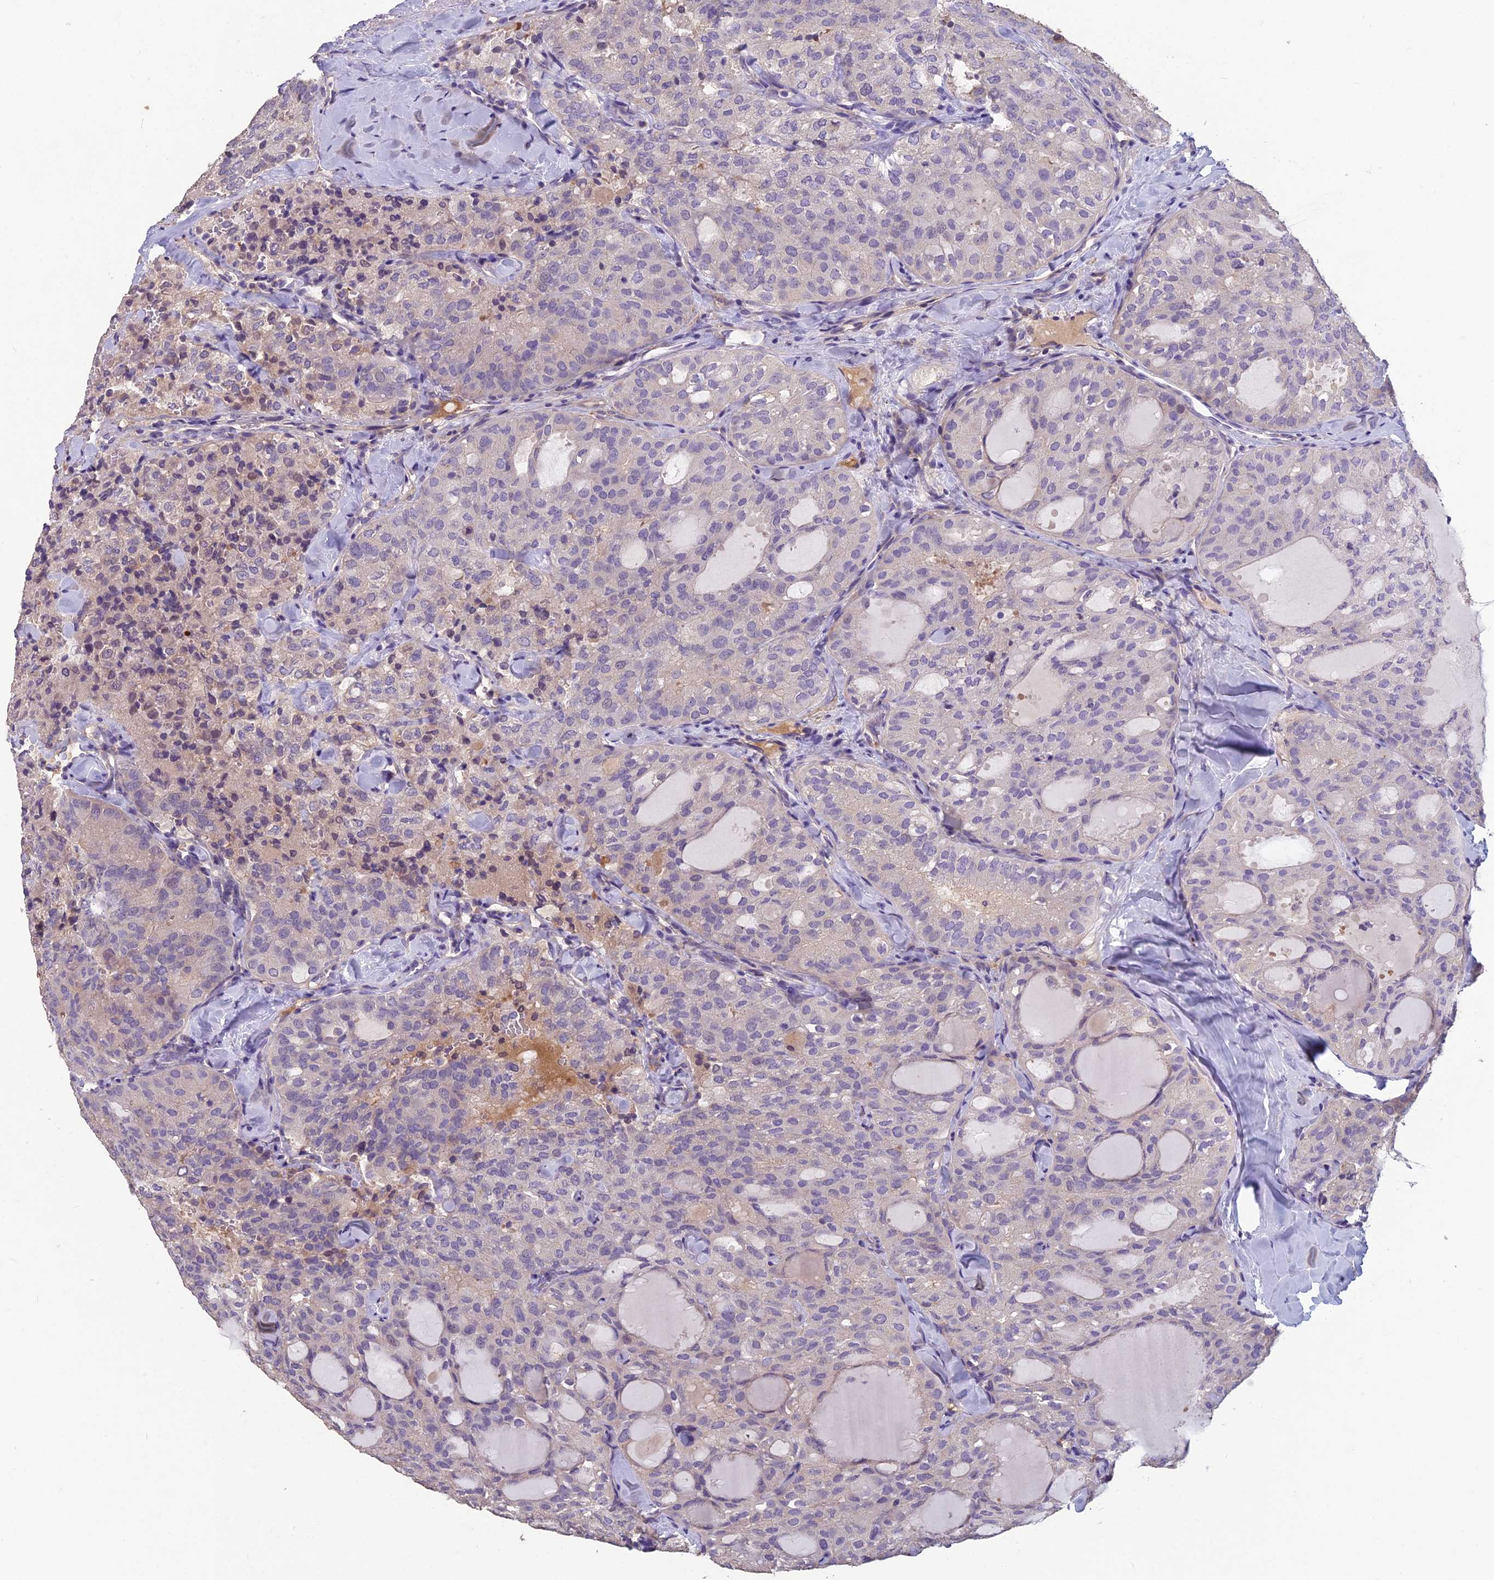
{"staining": {"intensity": "negative", "quantity": "none", "location": "none"}, "tissue": "thyroid cancer", "cell_type": "Tumor cells", "image_type": "cancer", "snomed": [{"axis": "morphology", "description": "Follicular adenoma carcinoma, NOS"}, {"axis": "topography", "description": "Thyroid gland"}], "caption": "Human follicular adenoma carcinoma (thyroid) stained for a protein using IHC exhibits no staining in tumor cells.", "gene": "CEACAM16", "patient": {"sex": "male", "age": 75}}